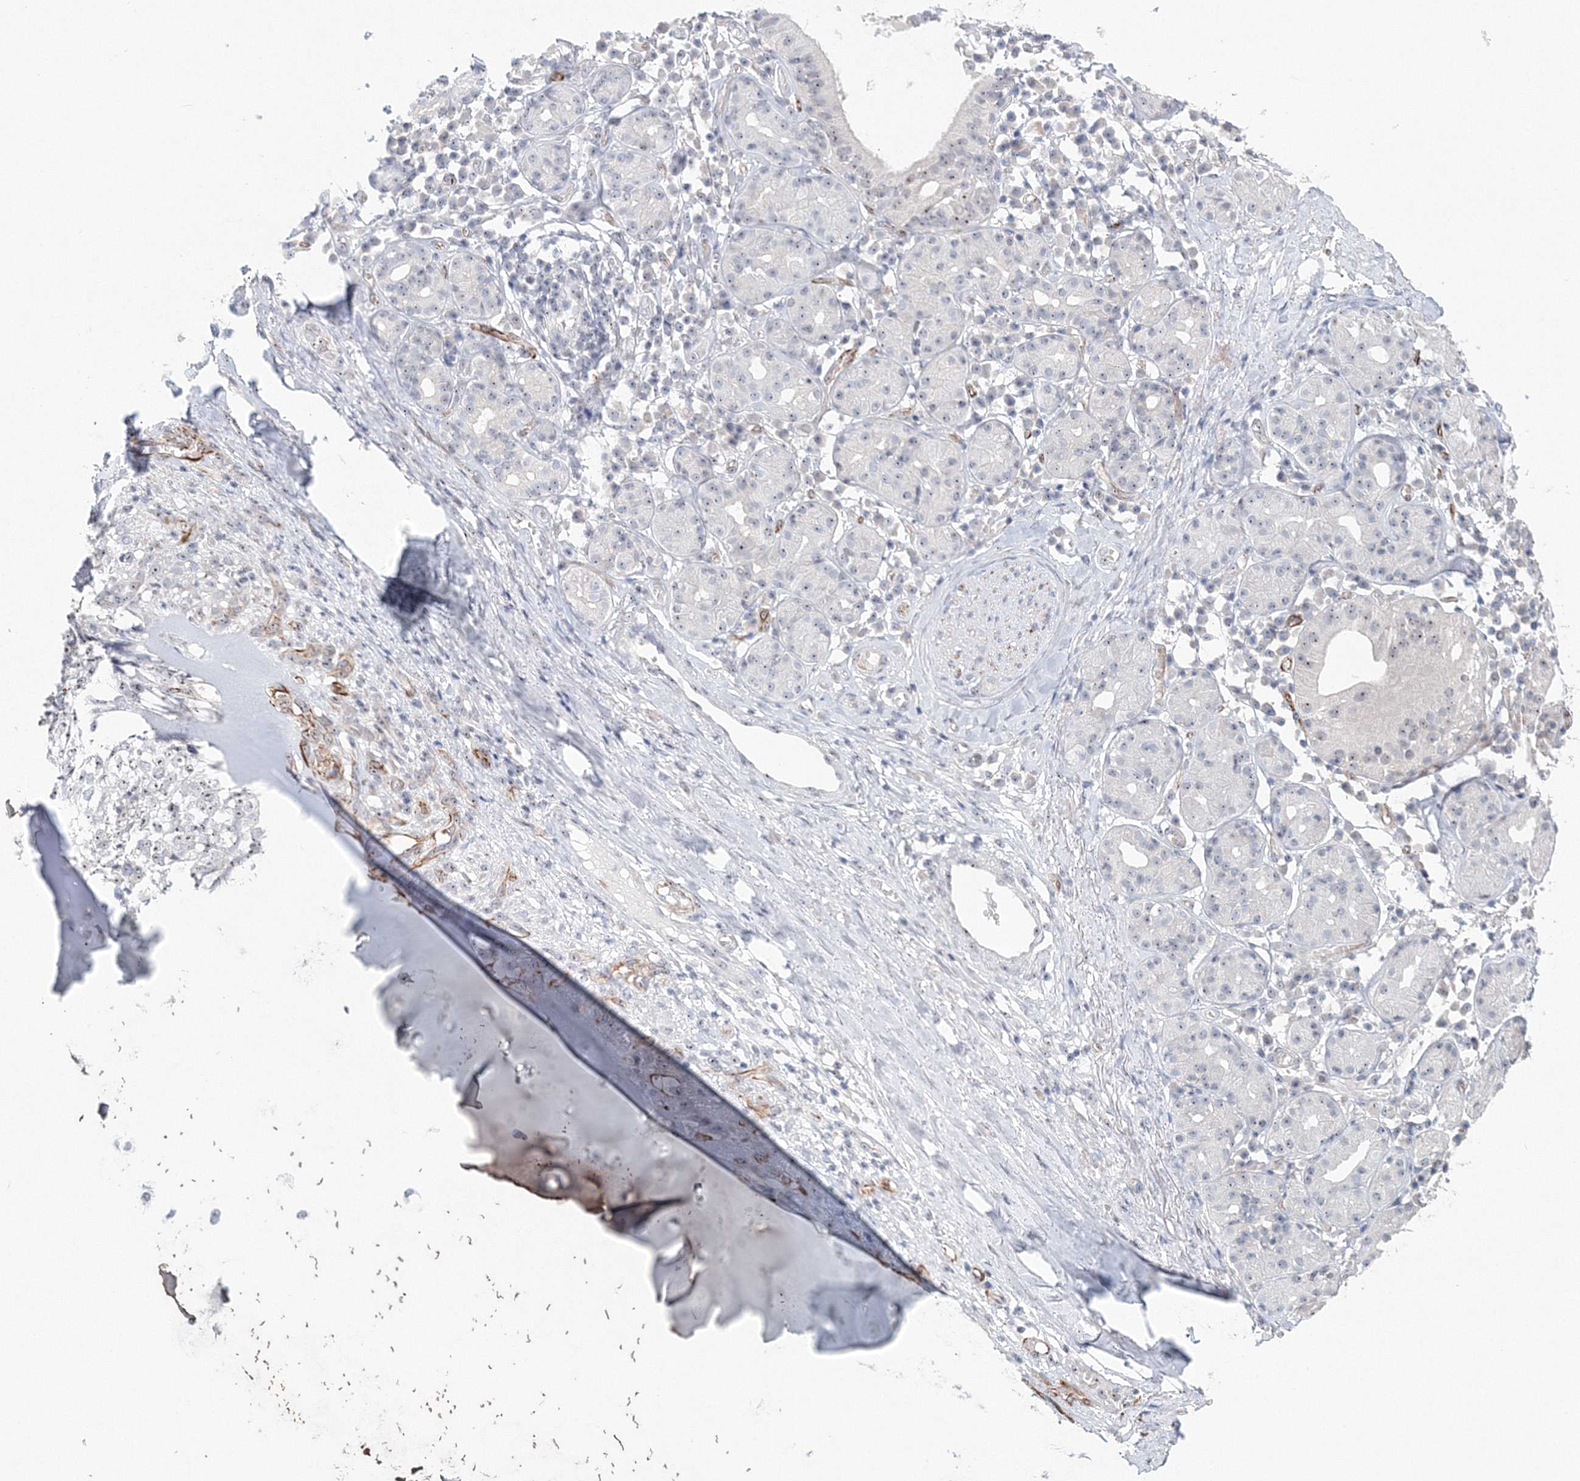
{"staining": {"intensity": "negative", "quantity": "none", "location": "none"}, "tissue": "adipose tissue", "cell_type": "Adipocytes", "image_type": "normal", "snomed": [{"axis": "morphology", "description": "Normal tissue, NOS"}, {"axis": "morphology", "description": "Basal cell carcinoma"}, {"axis": "topography", "description": "Cartilage tissue"}, {"axis": "topography", "description": "Nasopharynx"}, {"axis": "topography", "description": "Oral tissue"}], "caption": "The IHC photomicrograph has no significant staining in adipocytes of adipose tissue. The staining was performed using DAB (3,3'-diaminobenzidine) to visualize the protein expression in brown, while the nuclei were stained in blue with hematoxylin (Magnification: 20x).", "gene": "SIRT7", "patient": {"sex": "female", "age": 77}}